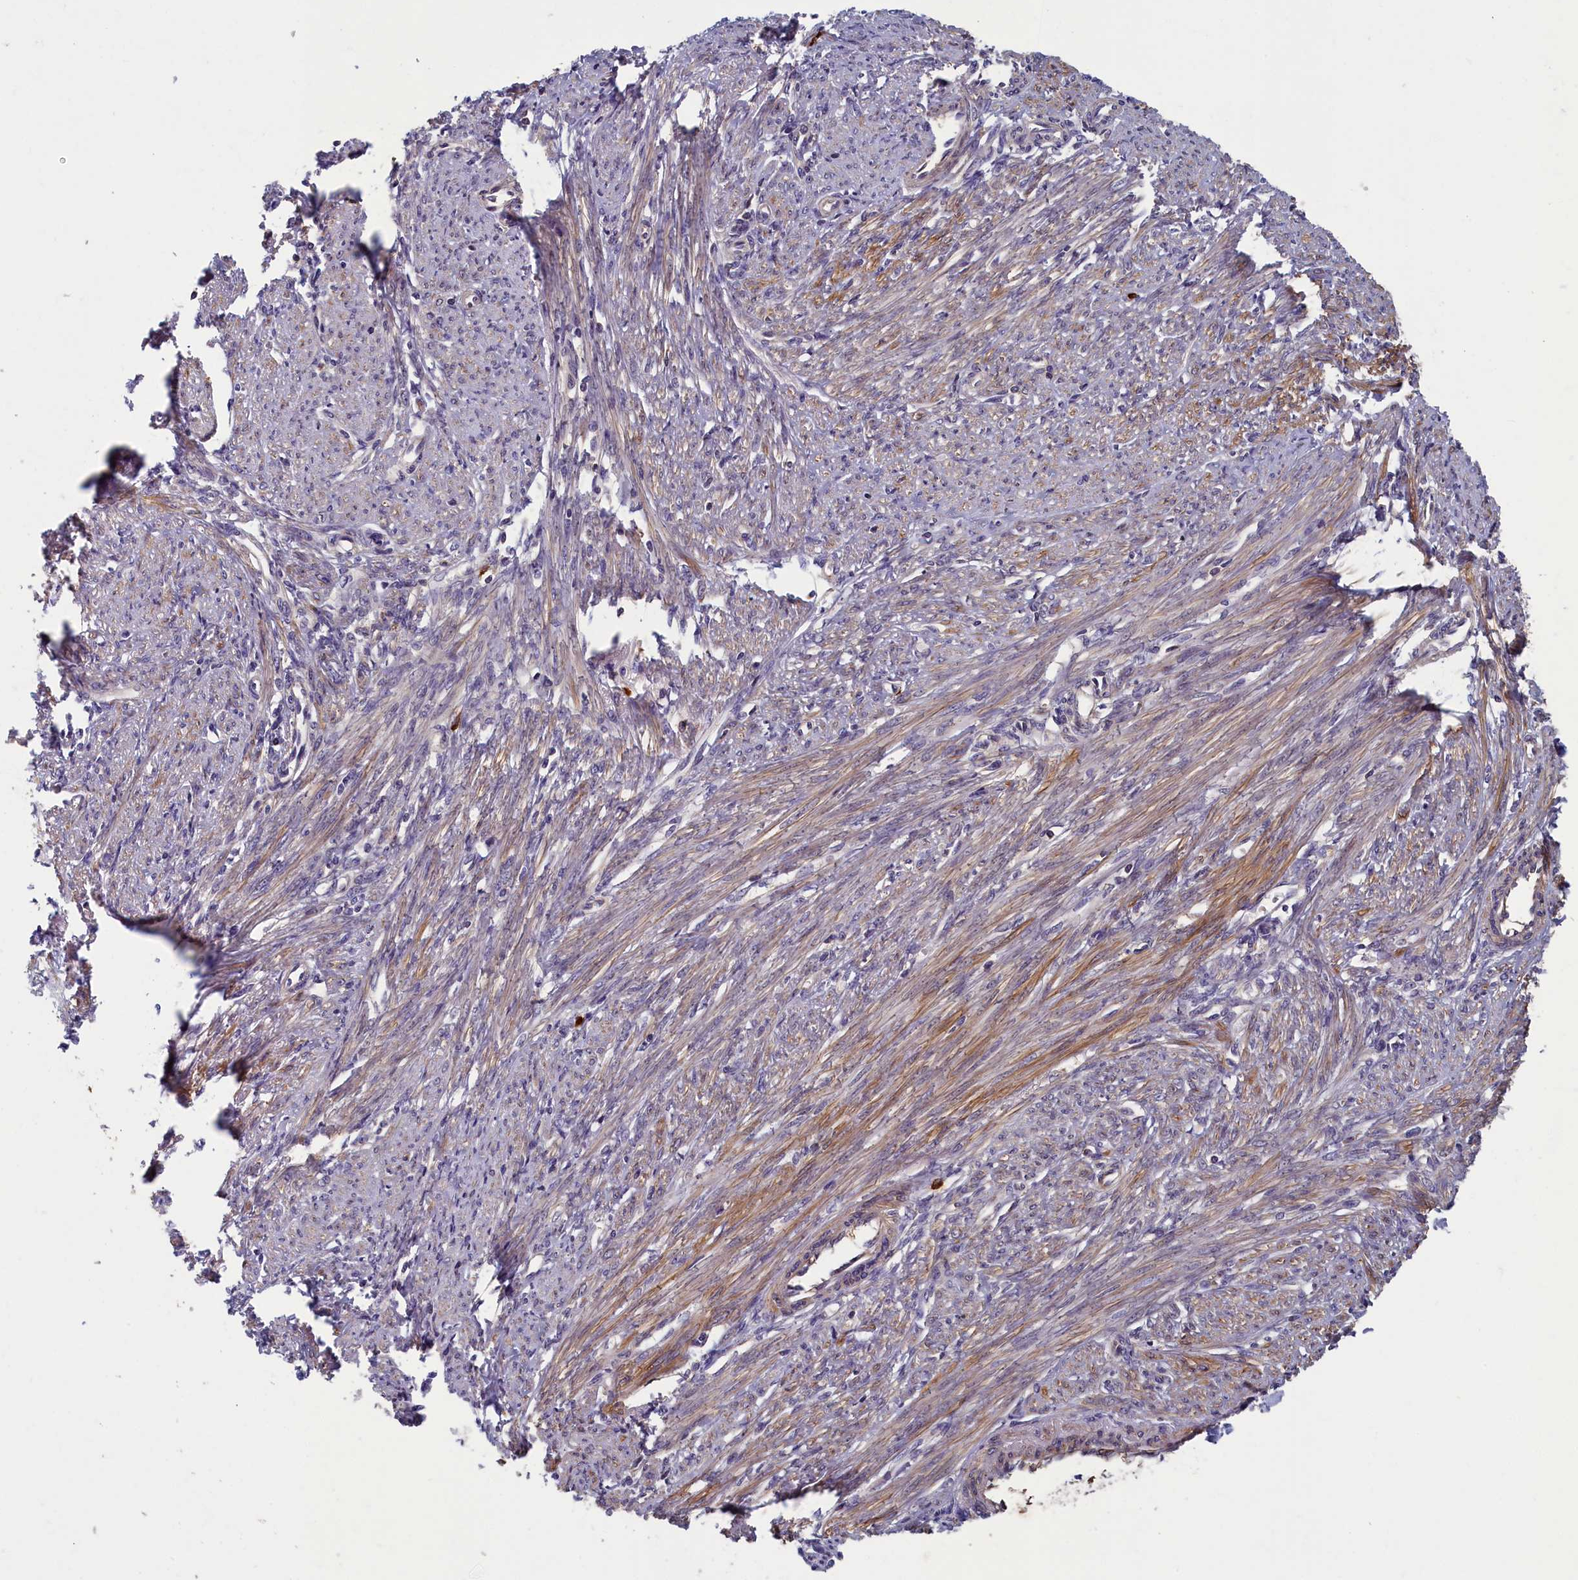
{"staining": {"intensity": "moderate", "quantity": "25%-75%", "location": "cytoplasmic/membranous"}, "tissue": "smooth muscle", "cell_type": "Smooth muscle cells", "image_type": "normal", "snomed": [{"axis": "morphology", "description": "Normal tissue, NOS"}, {"axis": "topography", "description": "Smooth muscle"}, {"axis": "topography", "description": "Uterus"}], "caption": "DAB (3,3'-diaminobenzidine) immunohistochemical staining of unremarkable smooth muscle demonstrates moderate cytoplasmic/membranous protein positivity in approximately 25%-75% of smooth muscle cells. (brown staining indicates protein expression, while blue staining denotes nuclei).", "gene": "TNK2", "patient": {"sex": "female", "age": 59}}